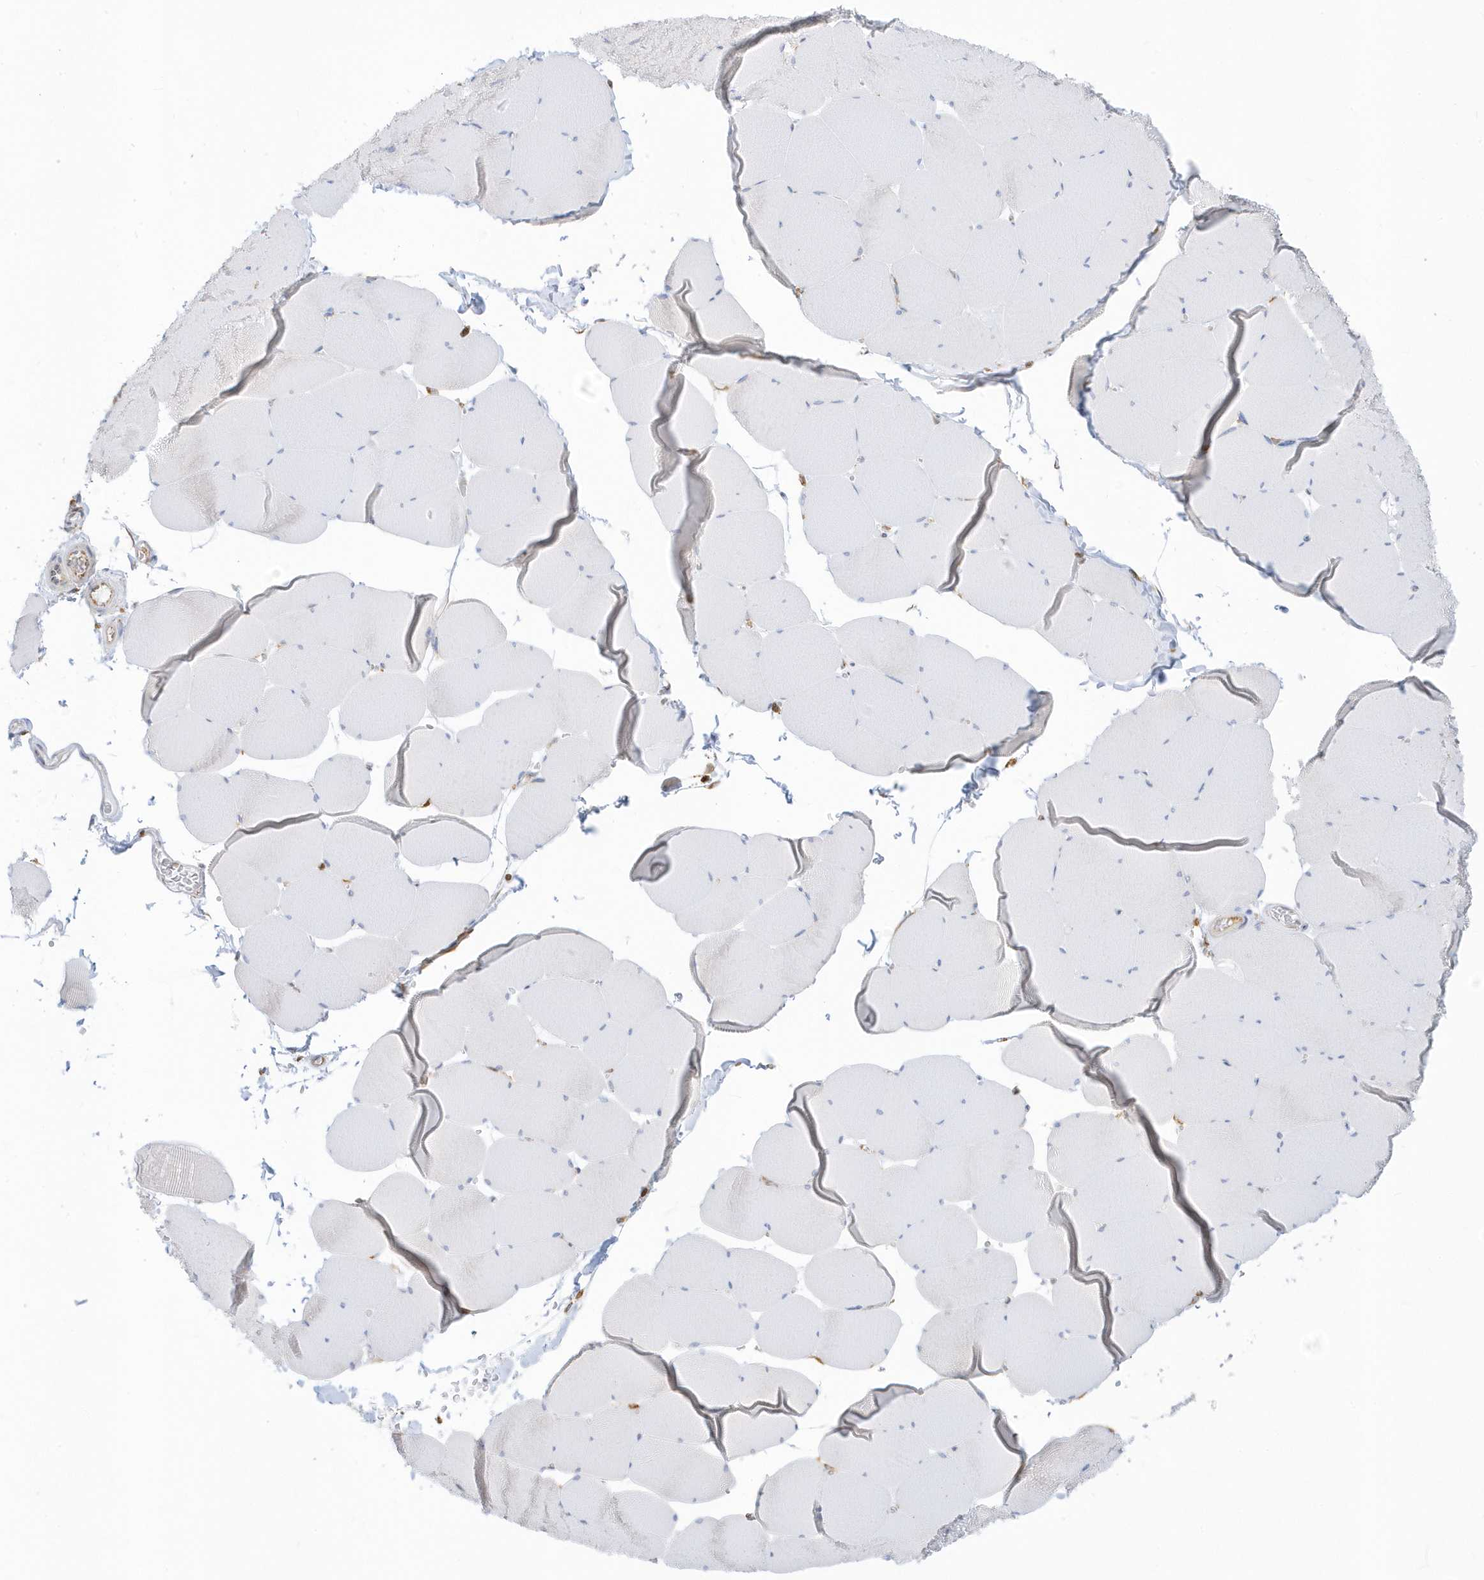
{"staining": {"intensity": "negative", "quantity": "none", "location": "none"}, "tissue": "skeletal muscle", "cell_type": "Myocytes", "image_type": "normal", "snomed": [{"axis": "morphology", "description": "Normal tissue, NOS"}, {"axis": "topography", "description": "Skeletal muscle"}, {"axis": "topography", "description": "Head-Neck"}], "caption": "Immunohistochemistry (IHC) image of unremarkable skeletal muscle: skeletal muscle stained with DAB demonstrates no significant protein expression in myocytes.", "gene": "PDIA6", "patient": {"sex": "male", "age": 66}}